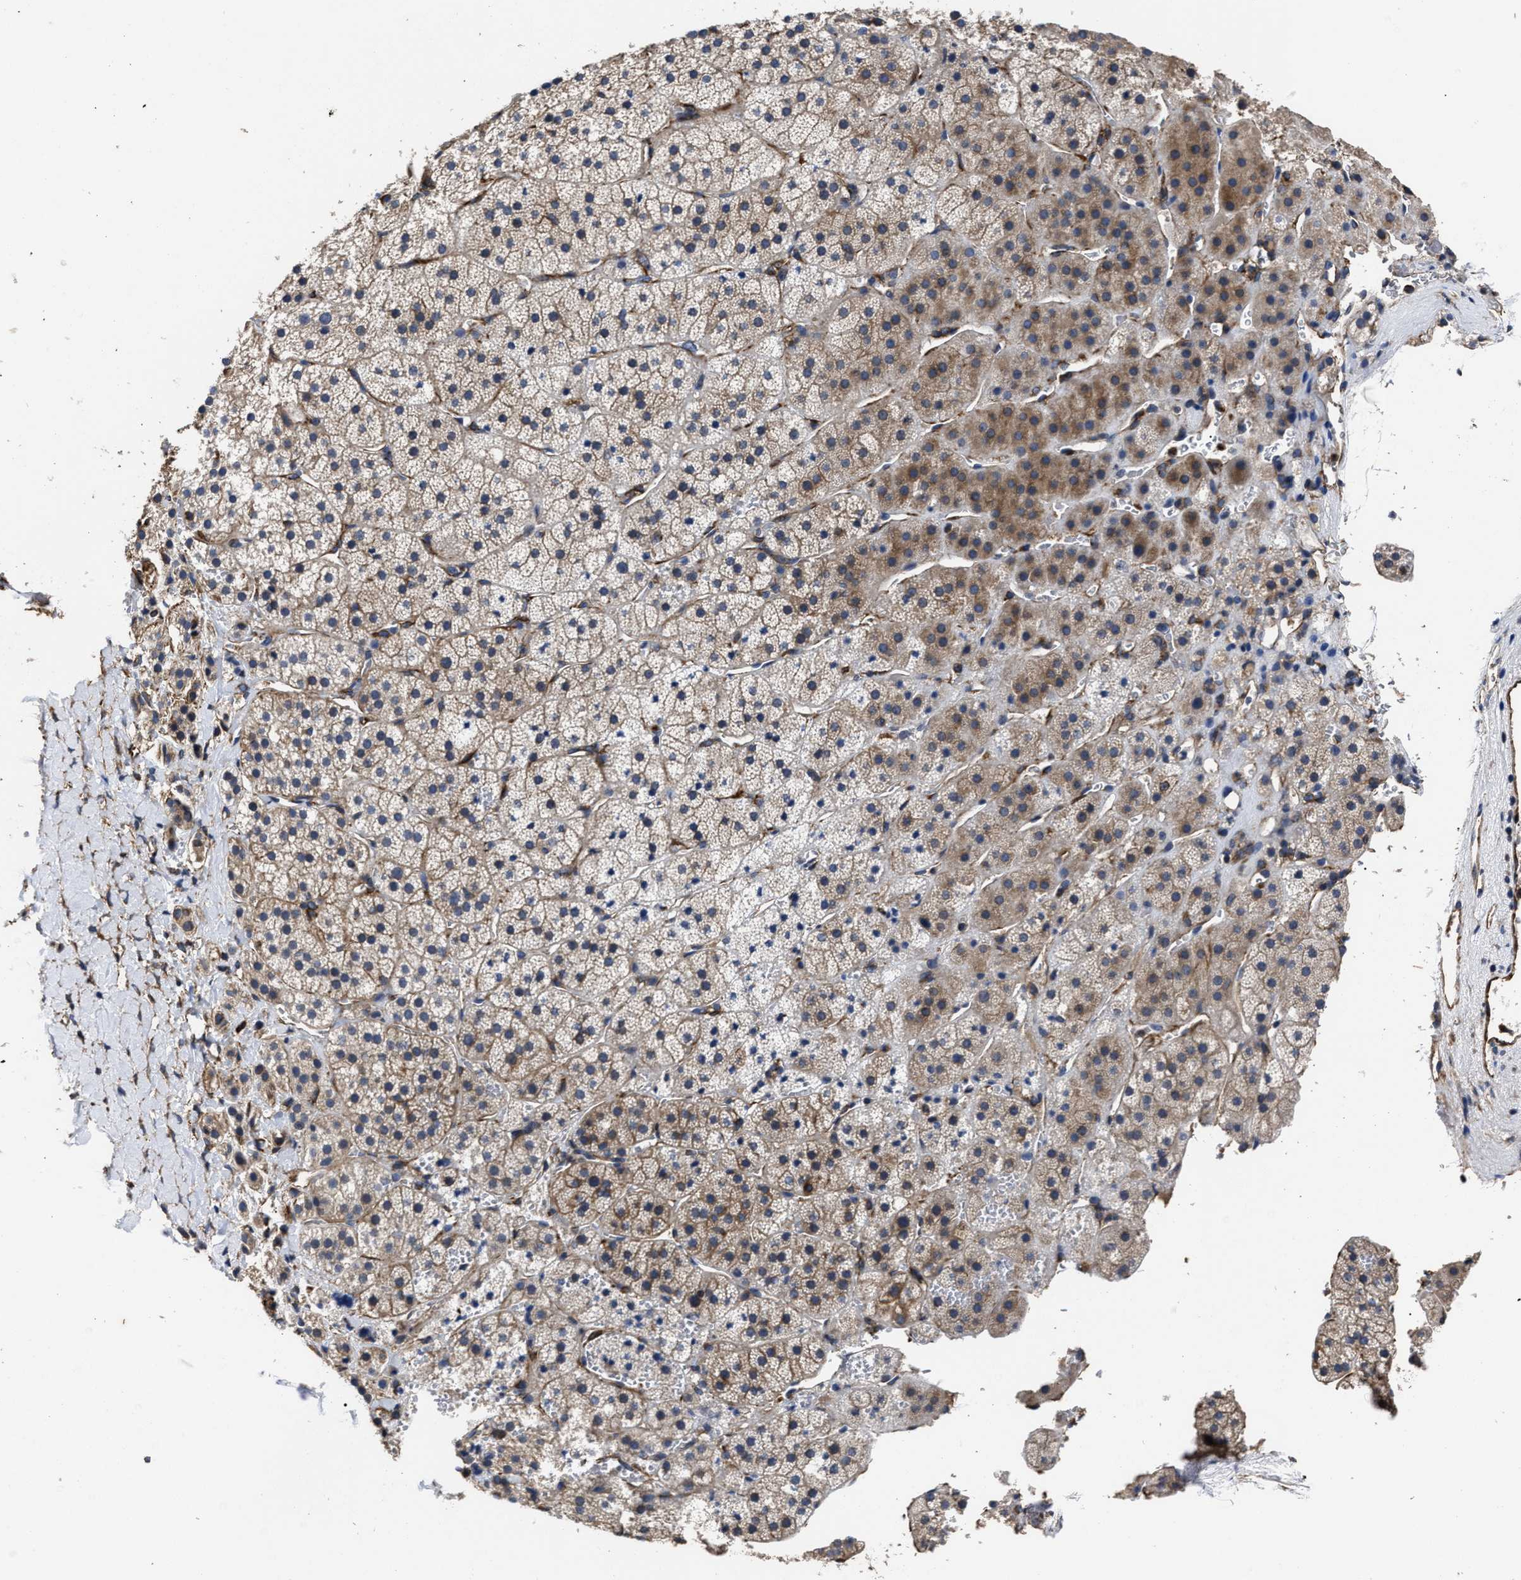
{"staining": {"intensity": "moderate", "quantity": "25%-75%", "location": "cytoplasmic/membranous"}, "tissue": "adrenal gland", "cell_type": "Glandular cells", "image_type": "normal", "snomed": [{"axis": "morphology", "description": "Normal tissue, NOS"}, {"axis": "topography", "description": "Adrenal gland"}], "caption": "Immunohistochemistry (IHC) of benign adrenal gland demonstrates medium levels of moderate cytoplasmic/membranous expression in approximately 25%-75% of glandular cells.", "gene": "TSPAN33", "patient": {"sex": "female", "age": 44}}